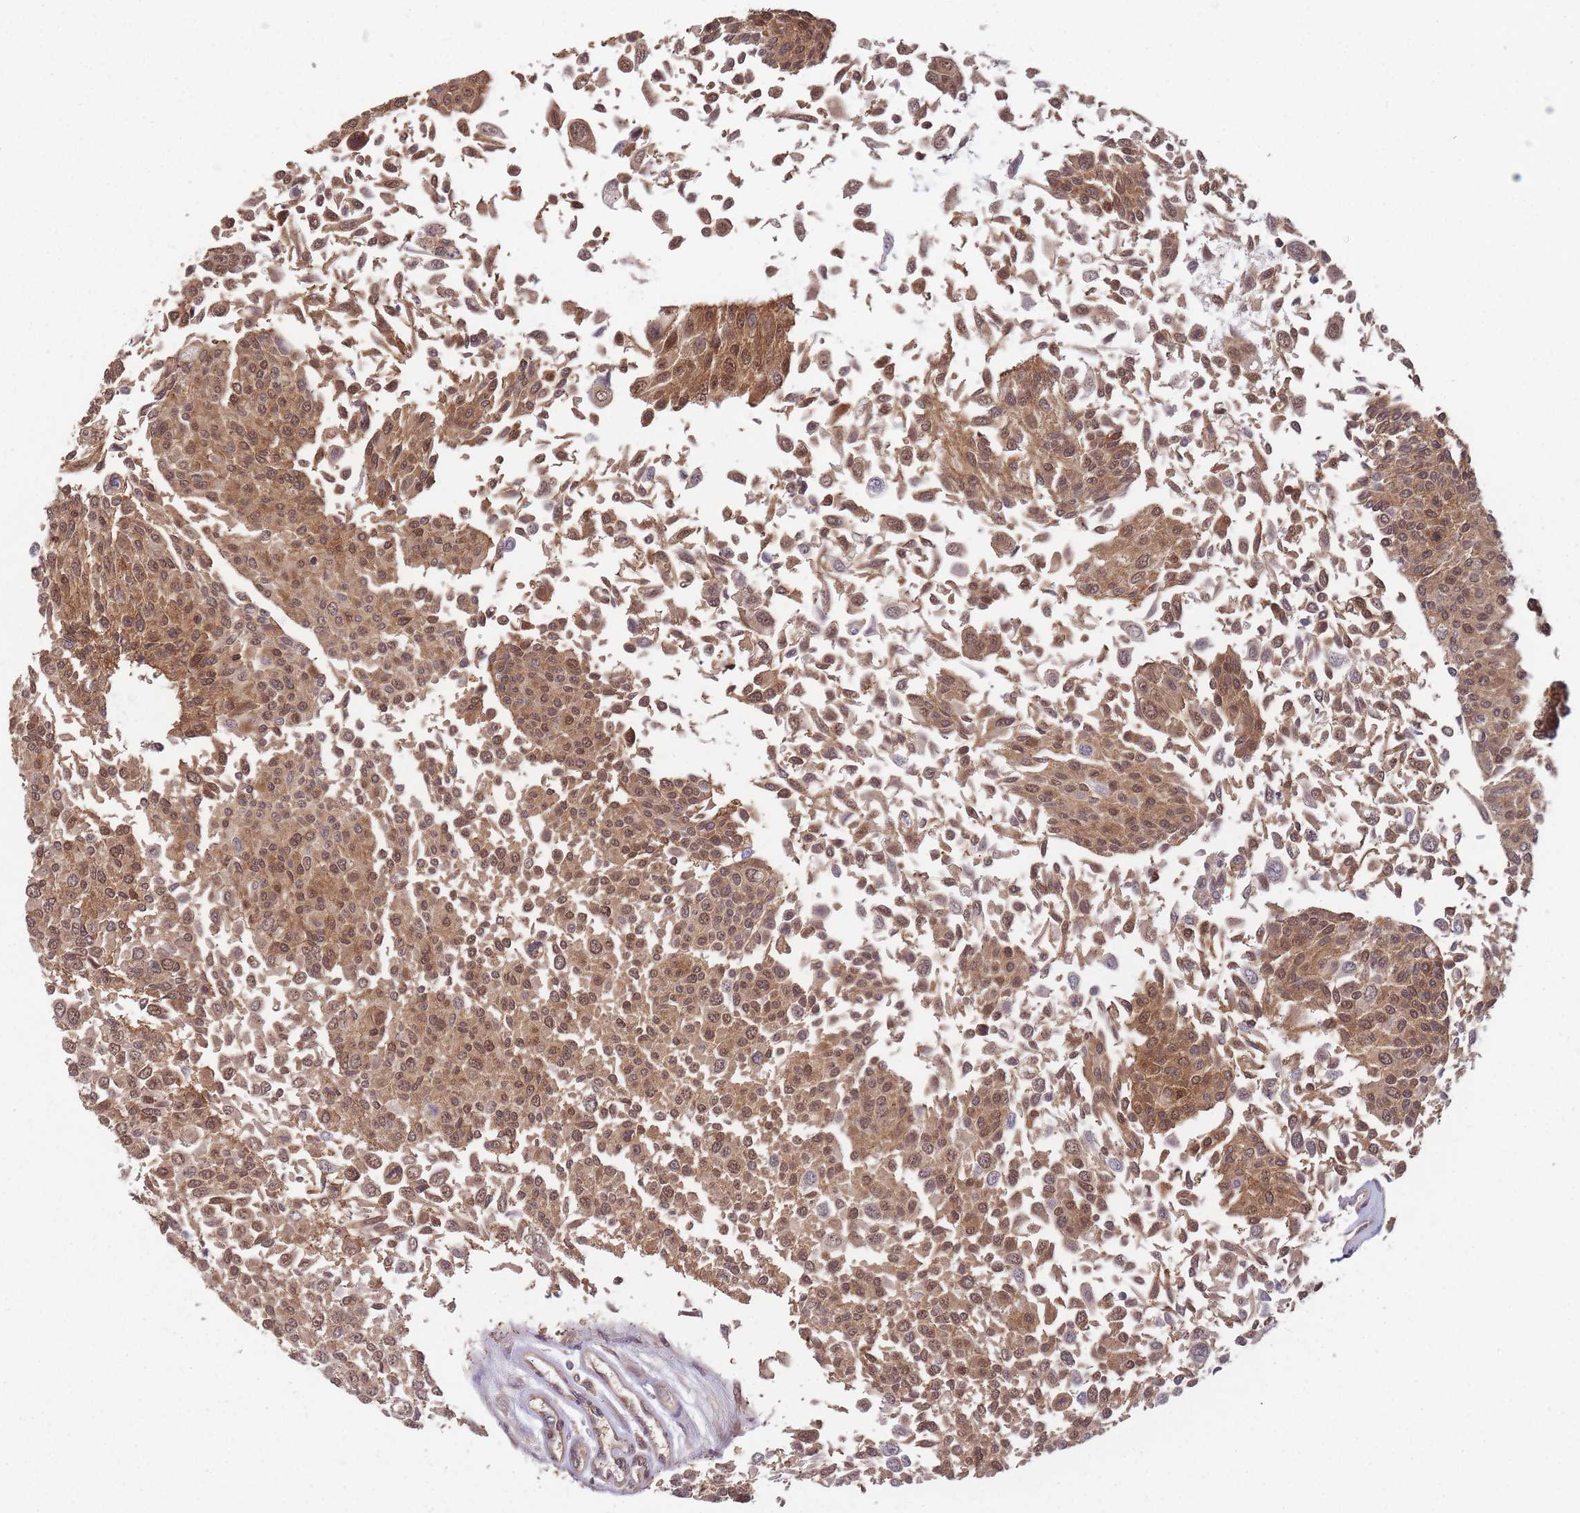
{"staining": {"intensity": "moderate", "quantity": ">75%", "location": "cytoplasmic/membranous,nuclear"}, "tissue": "urothelial cancer", "cell_type": "Tumor cells", "image_type": "cancer", "snomed": [{"axis": "morphology", "description": "Urothelial carcinoma, NOS"}, {"axis": "topography", "description": "Urinary bladder"}], "caption": "Immunohistochemical staining of urothelial cancer reveals medium levels of moderate cytoplasmic/membranous and nuclear protein expression in about >75% of tumor cells.", "gene": "PPP6R3", "patient": {"sex": "male", "age": 55}}